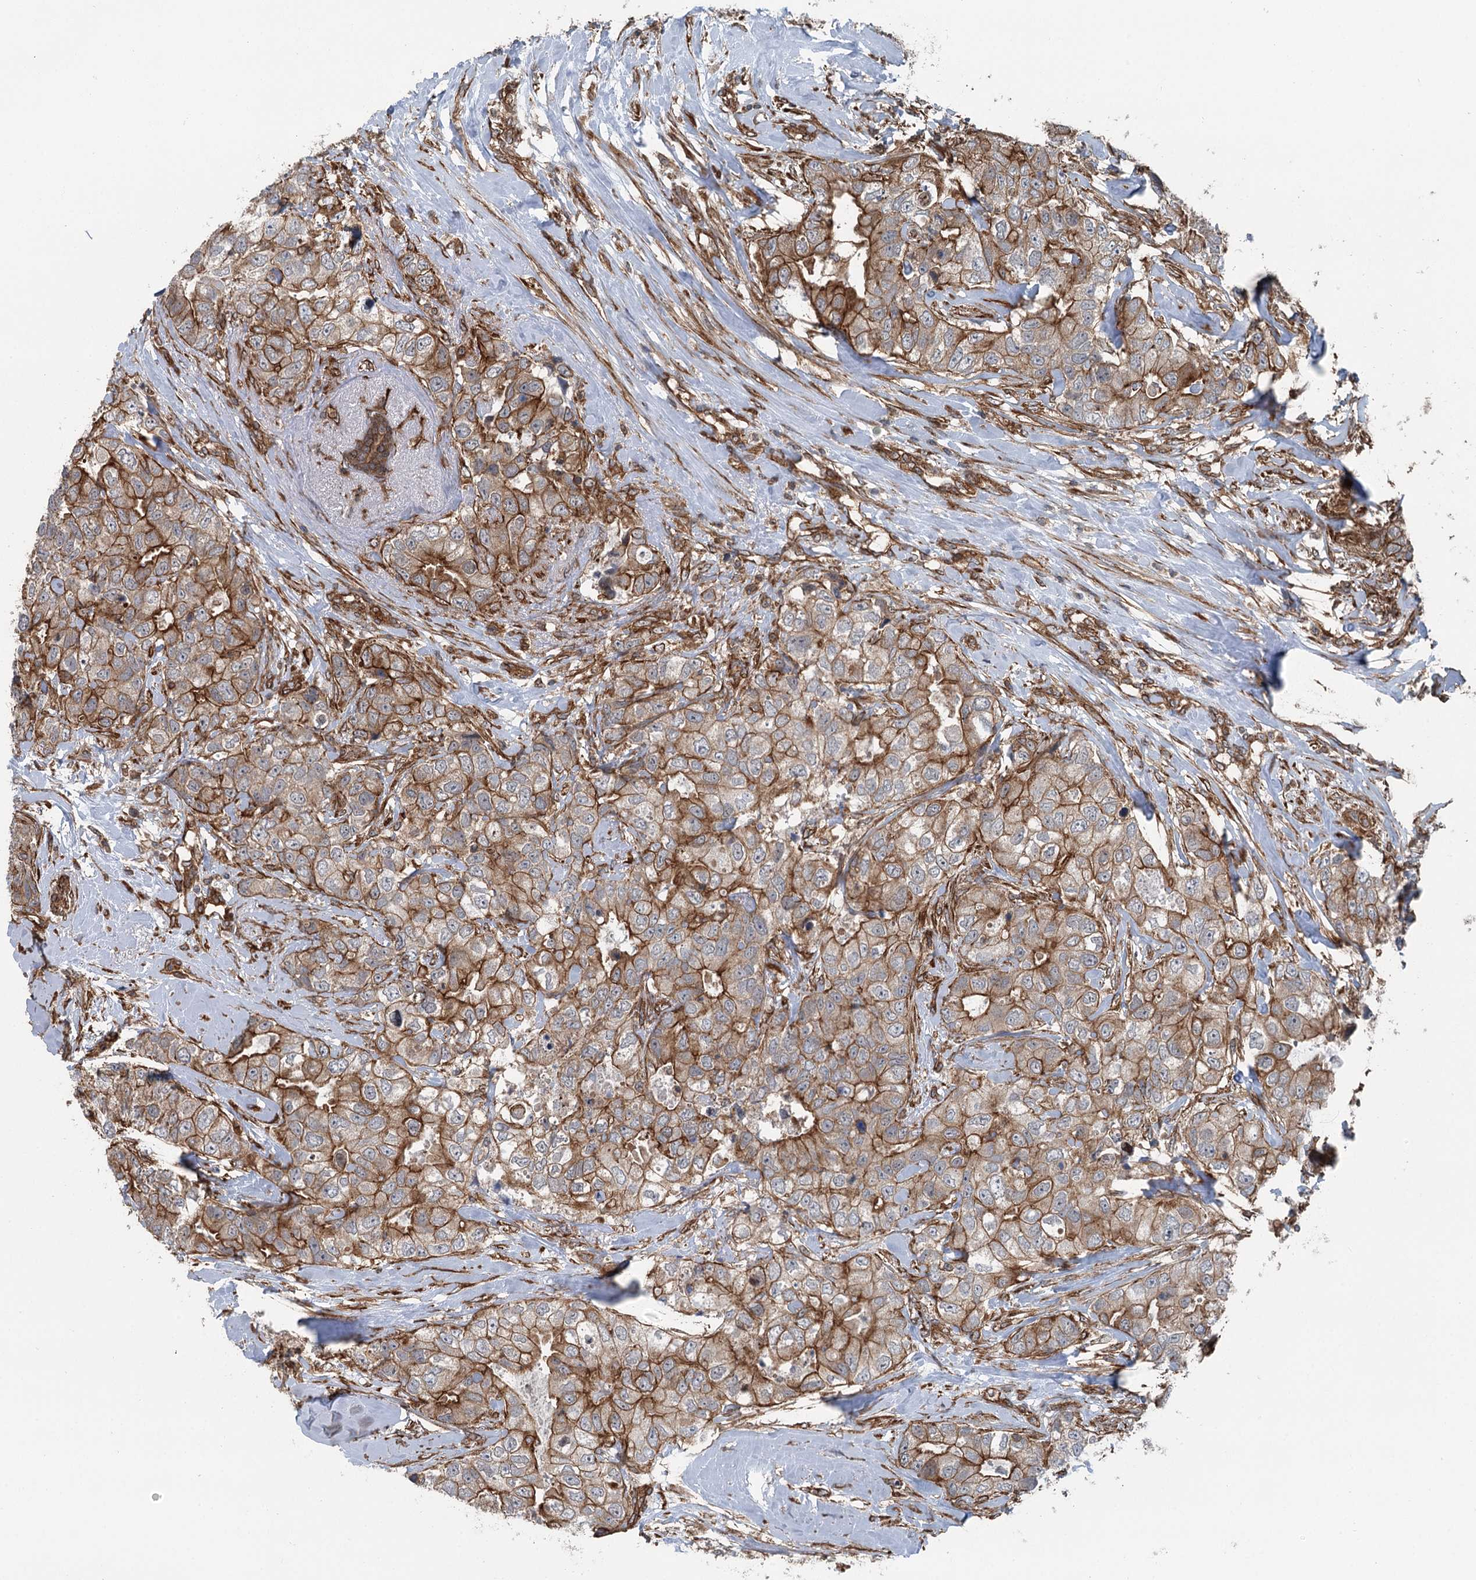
{"staining": {"intensity": "strong", "quantity": ">75%", "location": "cytoplasmic/membranous"}, "tissue": "breast cancer", "cell_type": "Tumor cells", "image_type": "cancer", "snomed": [{"axis": "morphology", "description": "Duct carcinoma"}, {"axis": "topography", "description": "Breast"}], "caption": "IHC (DAB (3,3'-diaminobenzidine)) staining of human breast cancer (intraductal carcinoma) exhibits strong cytoplasmic/membranous protein positivity in approximately >75% of tumor cells.", "gene": "IQSEC1", "patient": {"sex": "female", "age": 62}}